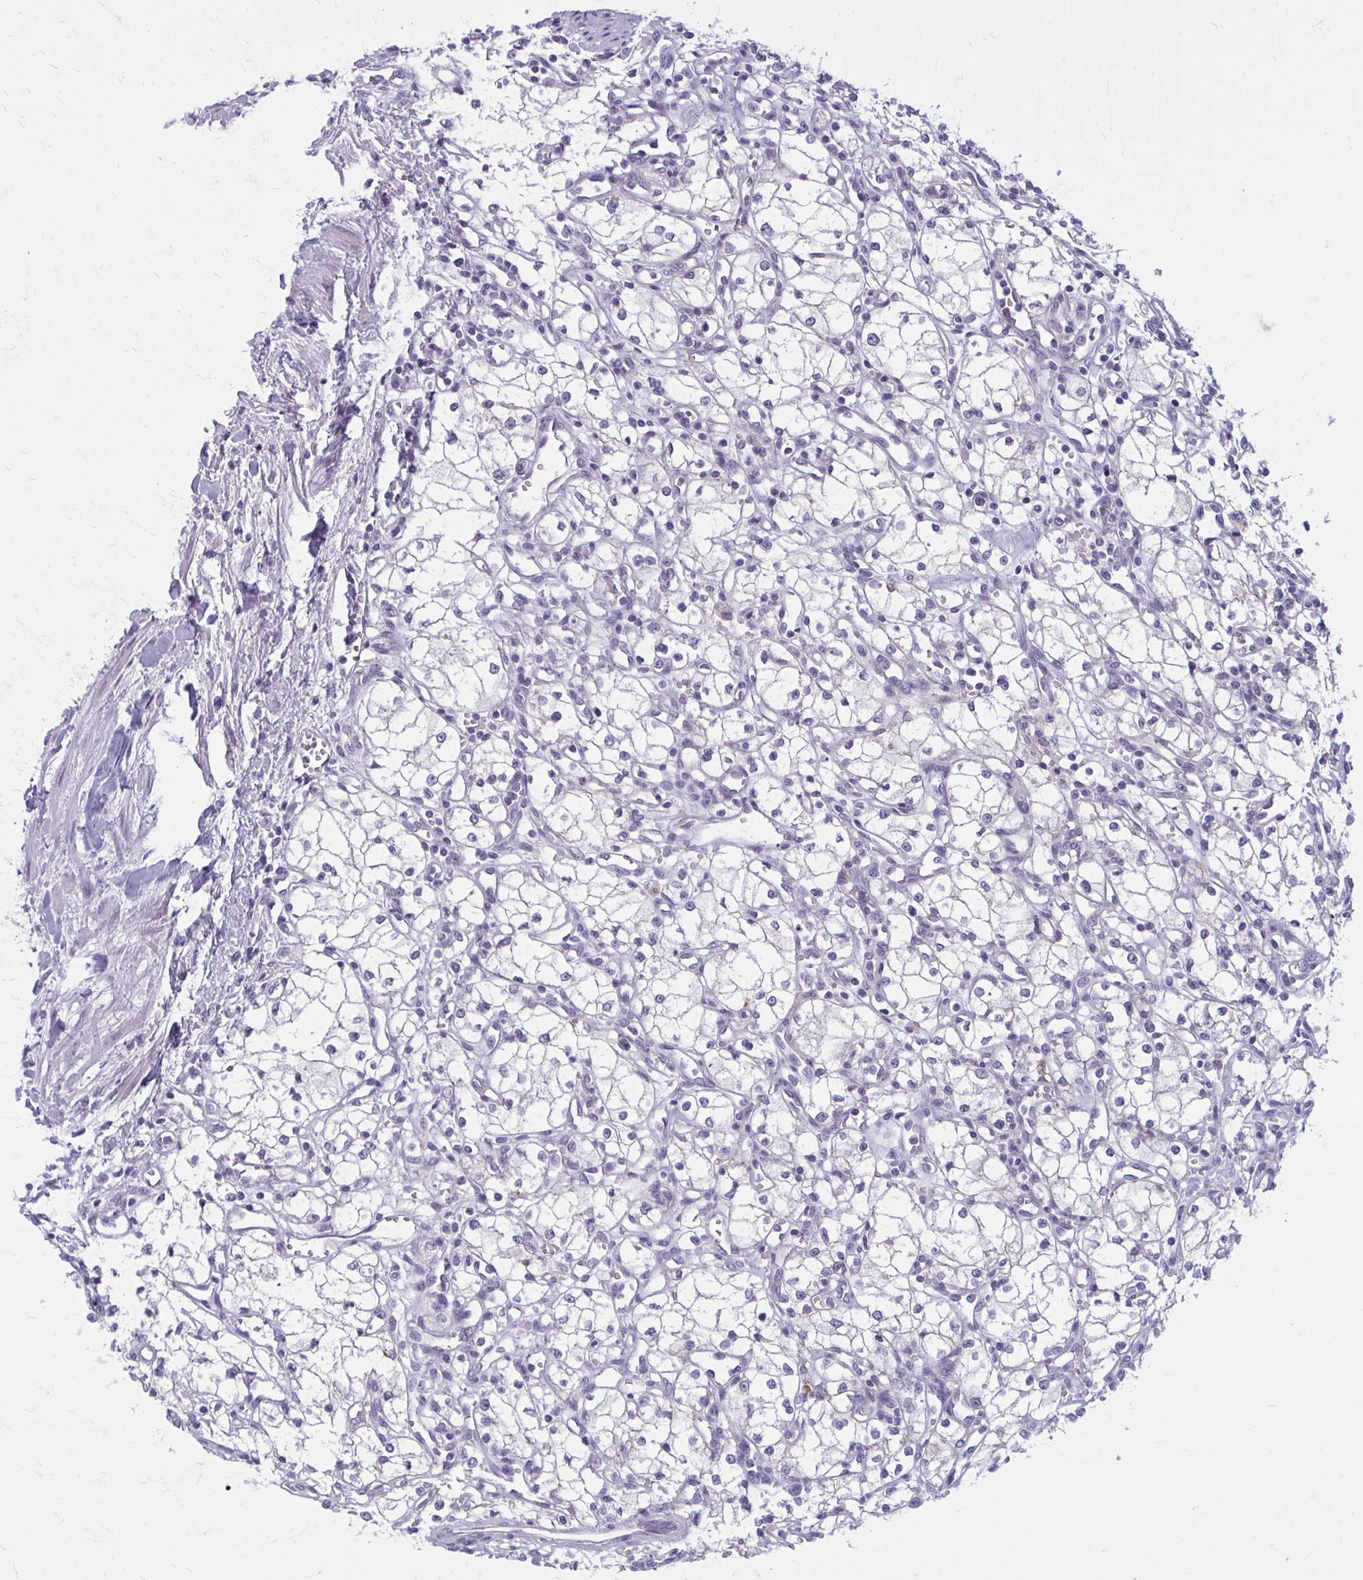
{"staining": {"intensity": "negative", "quantity": "none", "location": "none"}, "tissue": "renal cancer", "cell_type": "Tumor cells", "image_type": "cancer", "snomed": [{"axis": "morphology", "description": "Adenocarcinoma, NOS"}, {"axis": "topography", "description": "Kidney"}], "caption": "Immunohistochemical staining of renal adenocarcinoma shows no significant positivity in tumor cells.", "gene": "CD38", "patient": {"sex": "male", "age": 59}}